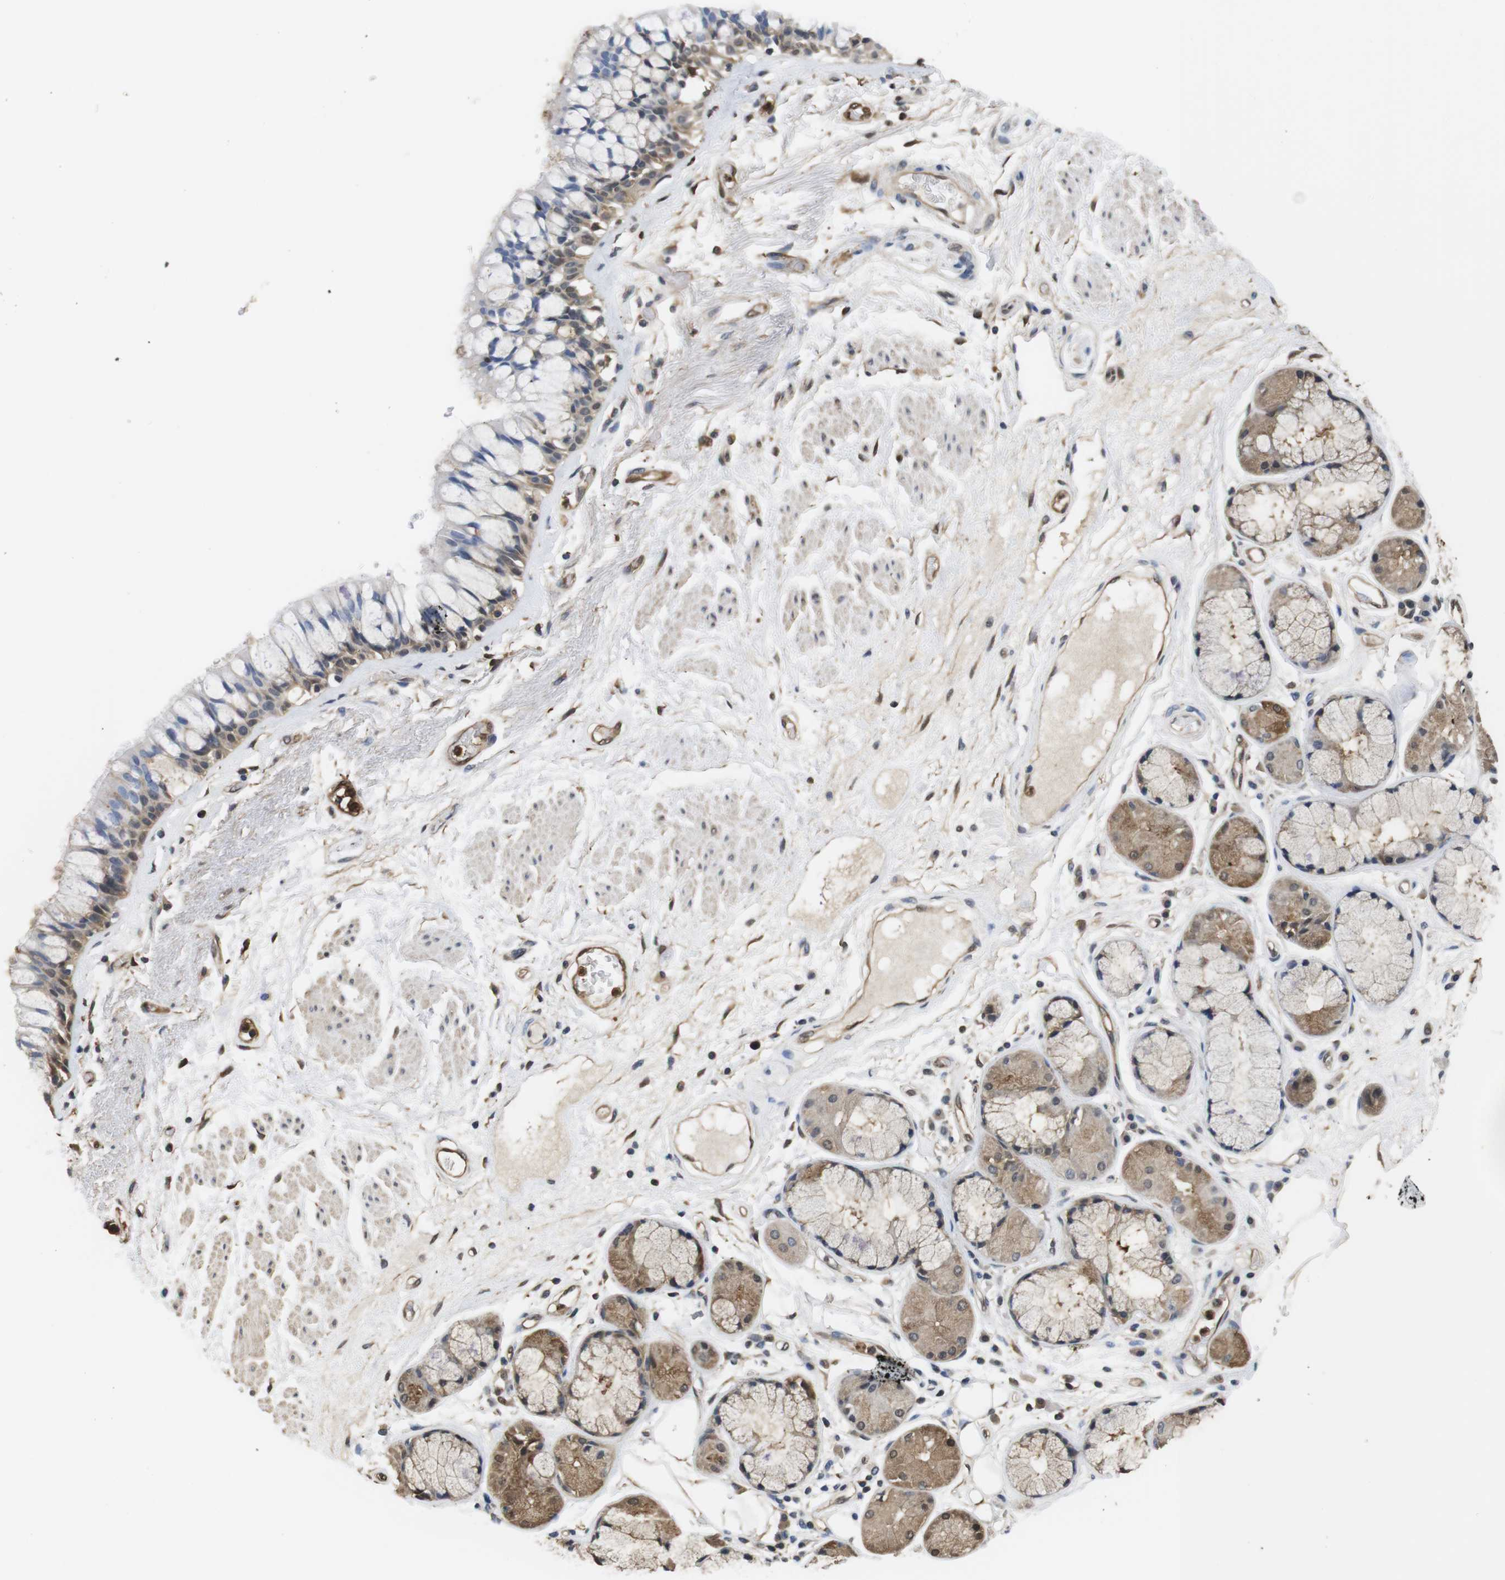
{"staining": {"intensity": "weak", "quantity": "25%-75%", "location": "cytoplasmic/membranous"}, "tissue": "bronchus", "cell_type": "Respiratory epithelial cells", "image_type": "normal", "snomed": [{"axis": "morphology", "description": "Normal tissue, NOS"}, {"axis": "topography", "description": "Bronchus"}], "caption": "IHC (DAB (3,3'-diaminobenzidine)) staining of normal bronchus exhibits weak cytoplasmic/membranous protein positivity in approximately 25%-75% of respiratory epithelial cells.", "gene": "LDHA", "patient": {"sex": "male", "age": 66}}